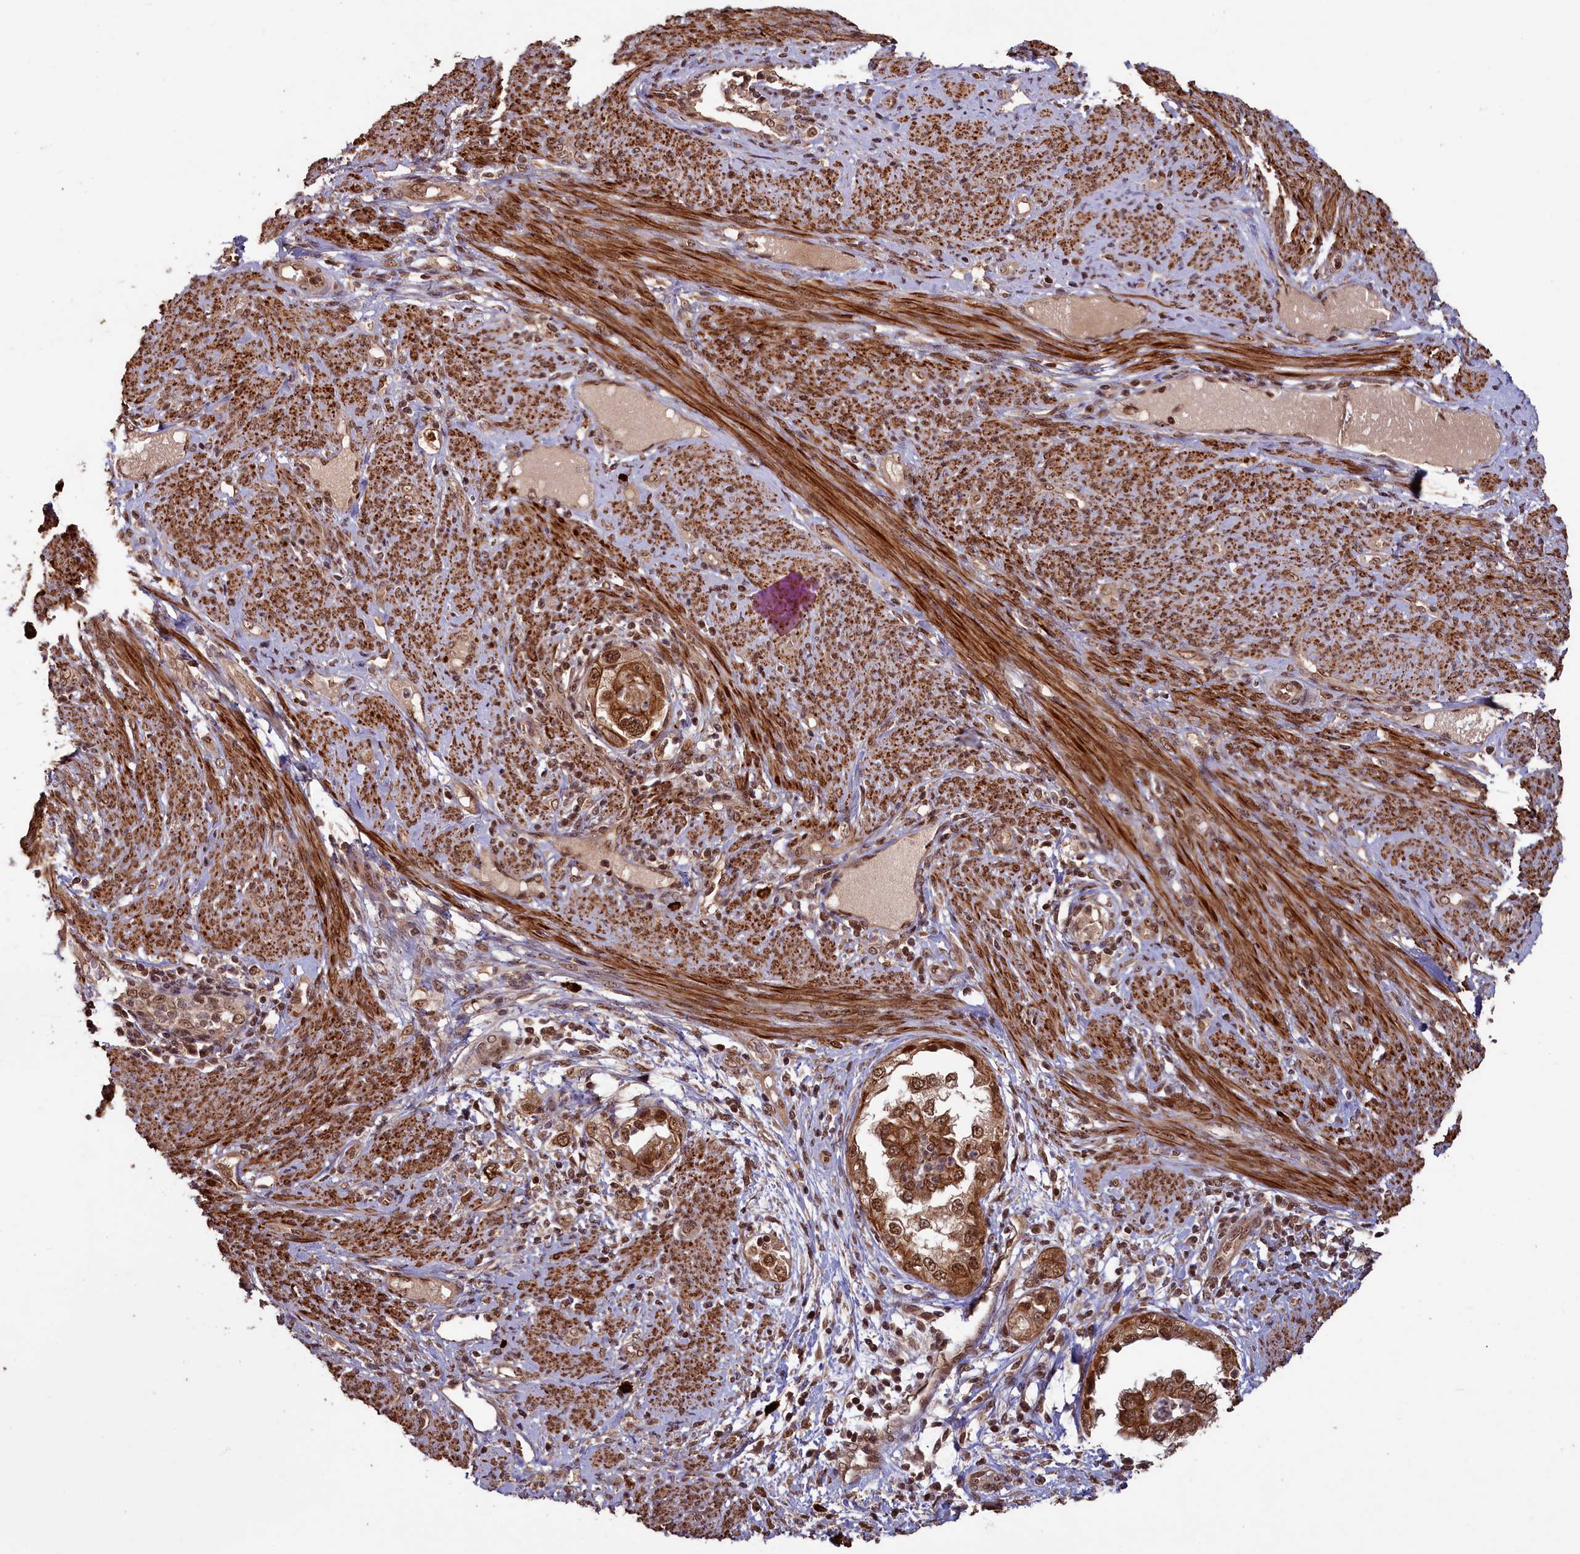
{"staining": {"intensity": "strong", "quantity": ">75%", "location": "cytoplasmic/membranous,nuclear"}, "tissue": "endometrial cancer", "cell_type": "Tumor cells", "image_type": "cancer", "snomed": [{"axis": "morphology", "description": "Adenocarcinoma, NOS"}, {"axis": "topography", "description": "Endometrium"}], "caption": "DAB immunohistochemical staining of endometrial adenocarcinoma demonstrates strong cytoplasmic/membranous and nuclear protein positivity in approximately >75% of tumor cells. Using DAB (brown) and hematoxylin (blue) stains, captured at high magnification using brightfield microscopy.", "gene": "NAE1", "patient": {"sex": "female", "age": 85}}